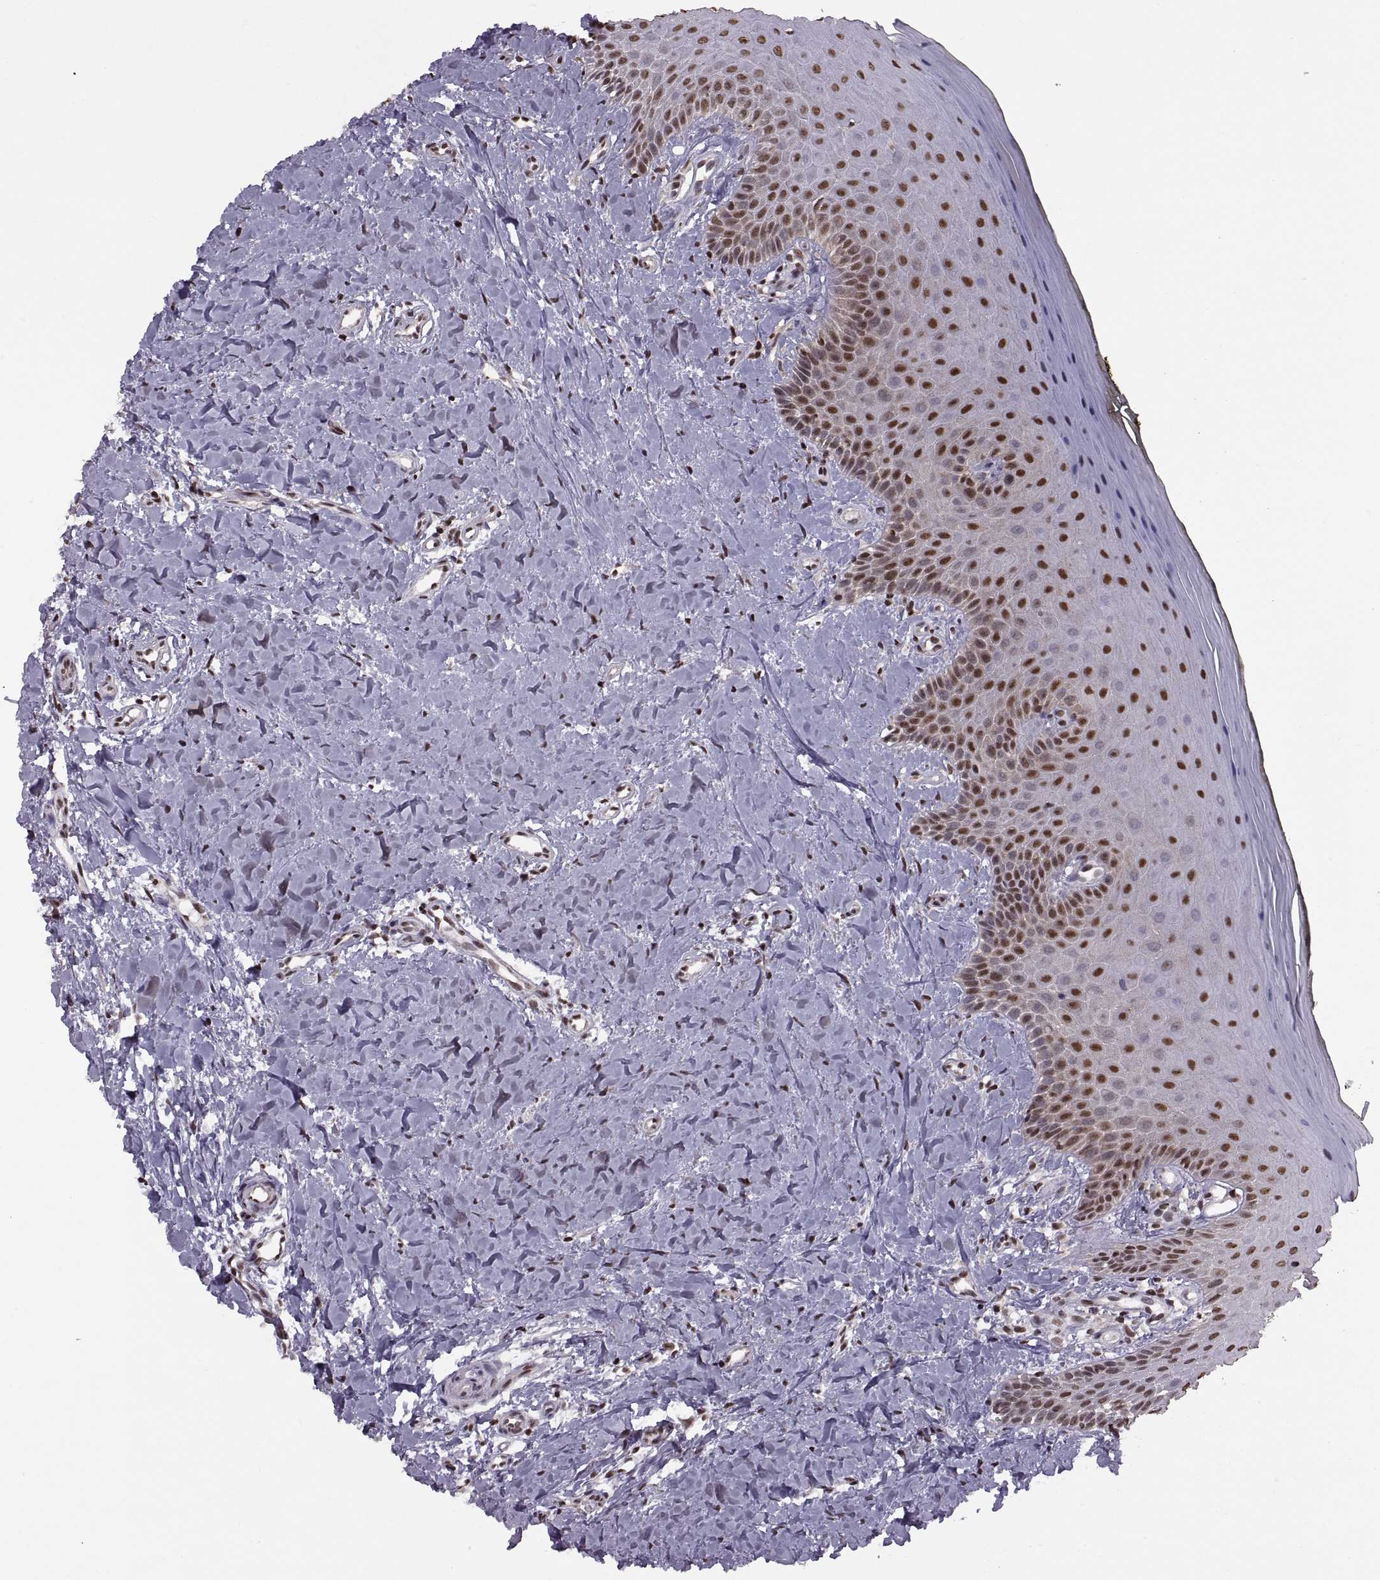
{"staining": {"intensity": "strong", "quantity": "25%-75%", "location": "nuclear"}, "tissue": "oral mucosa", "cell_type": "Squamous epithelial cells", "image_type": "normal", "snomed": [{"axis": "morphology", "description": "Normal tissue, NOS"}, {"axis": "topography", "description": "Oral tissue"}], "caption": "Protein expression analysis of normal oral mucosa shows strong nuclear expression in about 25%-75% of squamous epithelial cells.", "gene": "INTS3", "patient": {"sex": "female", "age": 43}}